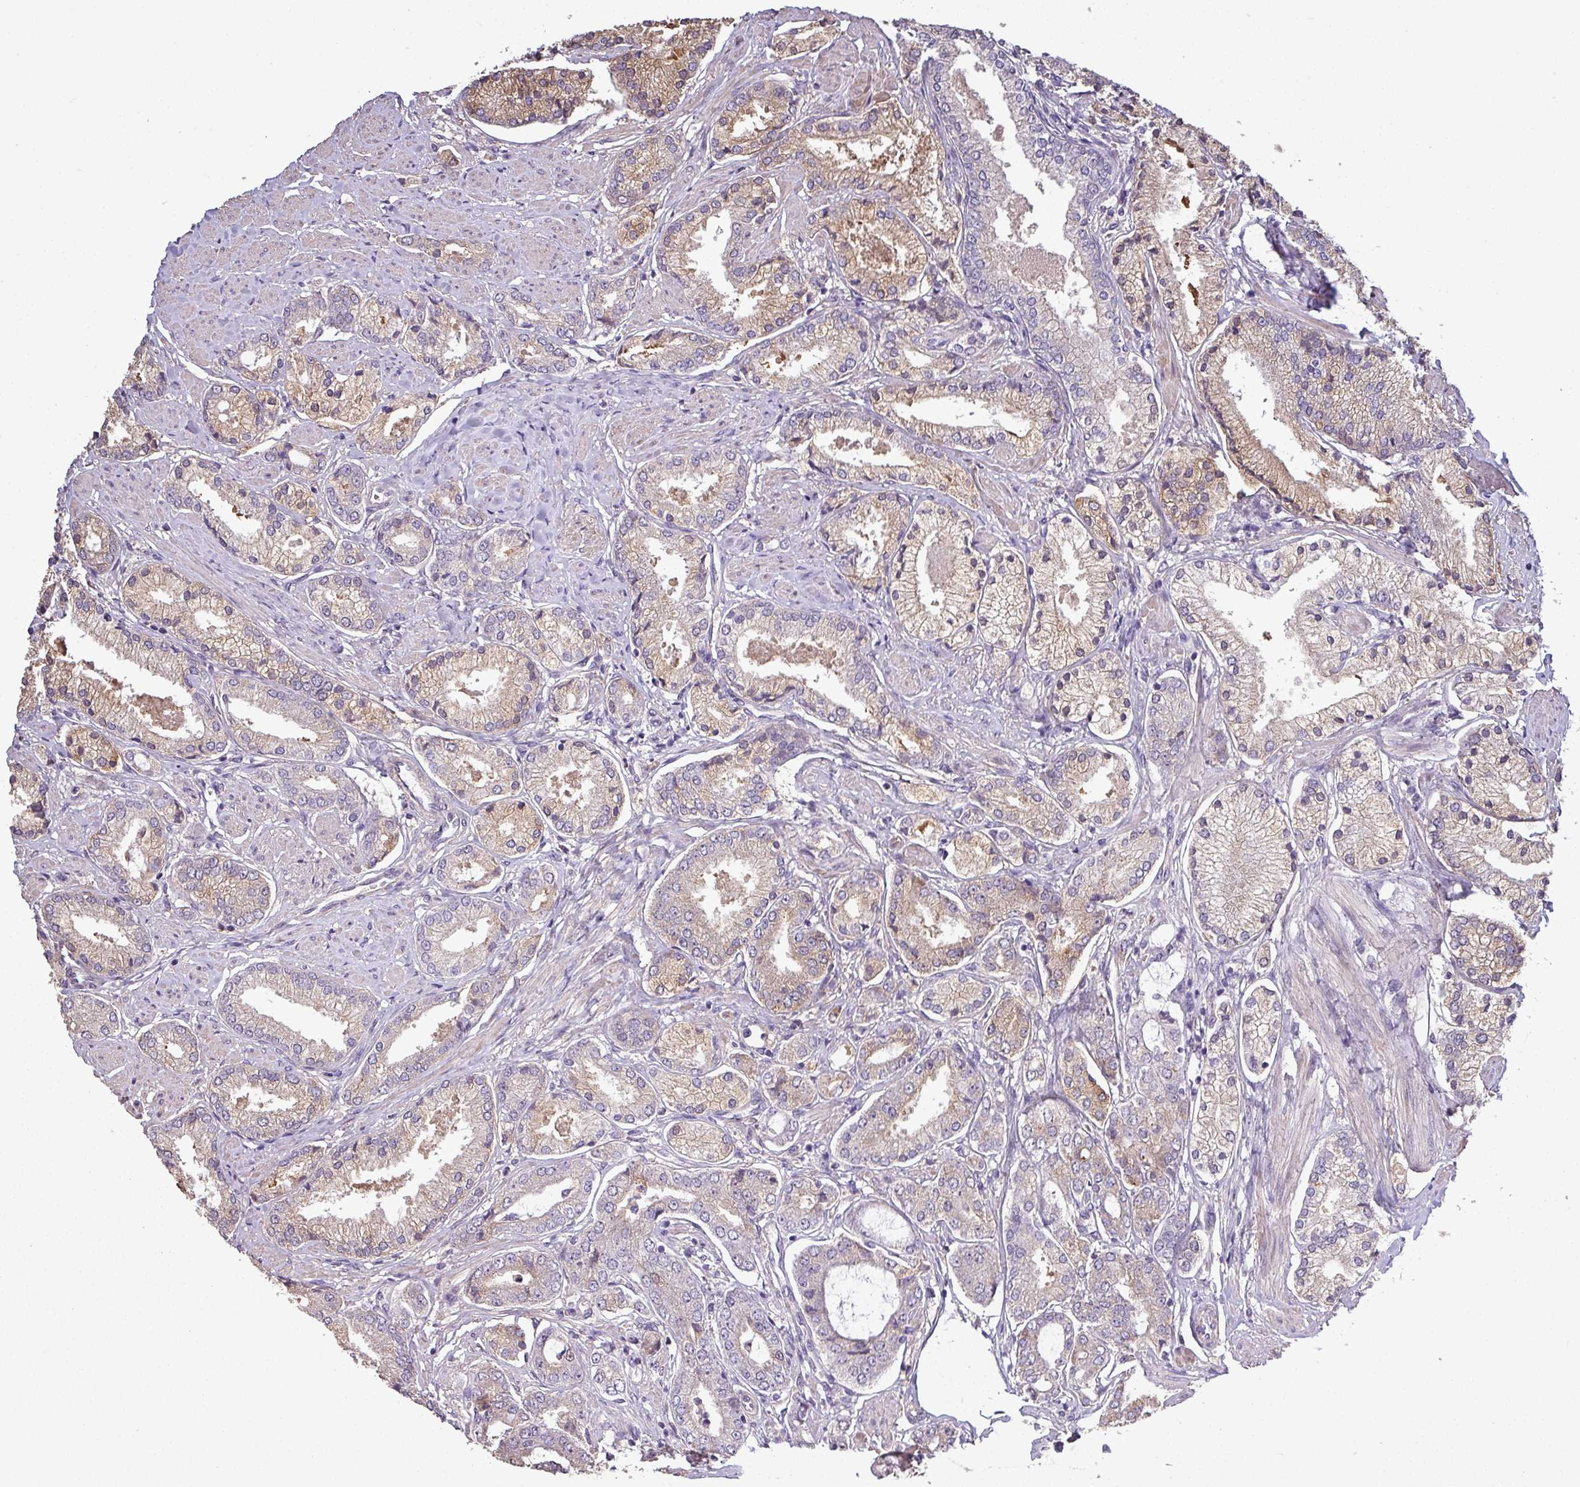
{"staining": {"intensity": "moderate", "quantity": "<25%", "location": "cytoplasmic/membranous"}, "tissue": "prostate cancer", "cell_type": "Tumor cells", "image_type": "cancer", "snomed": [{"axis": "morphology", "description": "Adenocarcinoma, High grade"}, {"axis": "topography", "description": "Prostate and seminal vesicle, NOS"}], "caption": "The histopathology image demonstrates staining of prostate cancer (high-grade adenocarcinoma), revealing moderate cytoplasmic/membranous protein positivity (brown color) within tumor cells. (Brightfield microscopy of DAB IHC at high magnification).", "gene": "ISLR", "patient": {"sex": "male", "age": 64}}